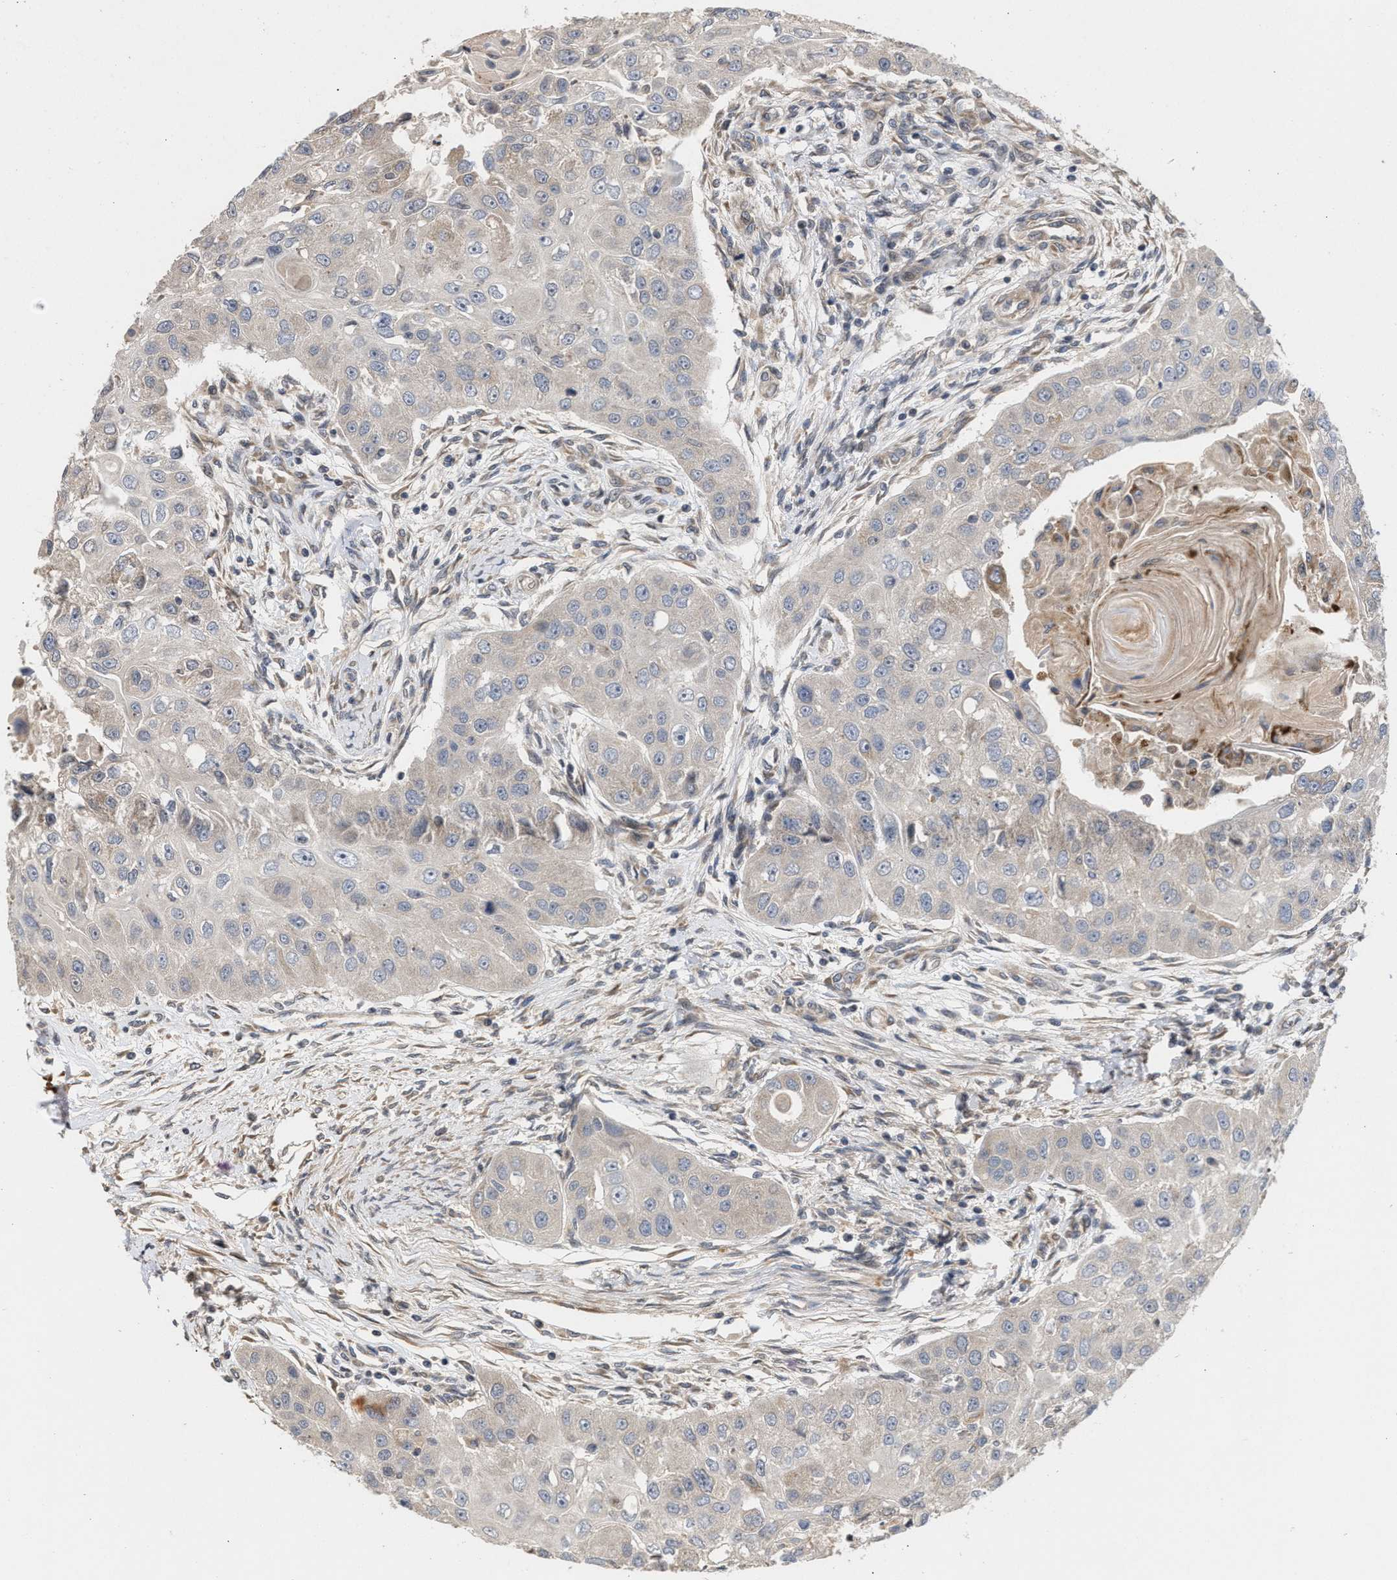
{"staining": {"intensity": "negative", "quantity": "none", "location": "none"}, "tissue": "head and neck cancer", "cell_type": "Tumor cells", "image_type": "cancer", "snomed": [{"axis": "morphology", "description": "Normal tissue, NOS"}, {"axis": "morphology", "description": "Squamous cell carcinoma, NOS"}, {"axis": "topography", "description": "Skeletal muscle"}, {"axis": "topography", "description": "Head-Neck"}], "caption": "Immunohistochemistry of squamous cell carcinoma (head and neck) reveals no positivity in tumor cells.", "gene": "SAR1A", "patient": {"sex": "male", "age": 51}}